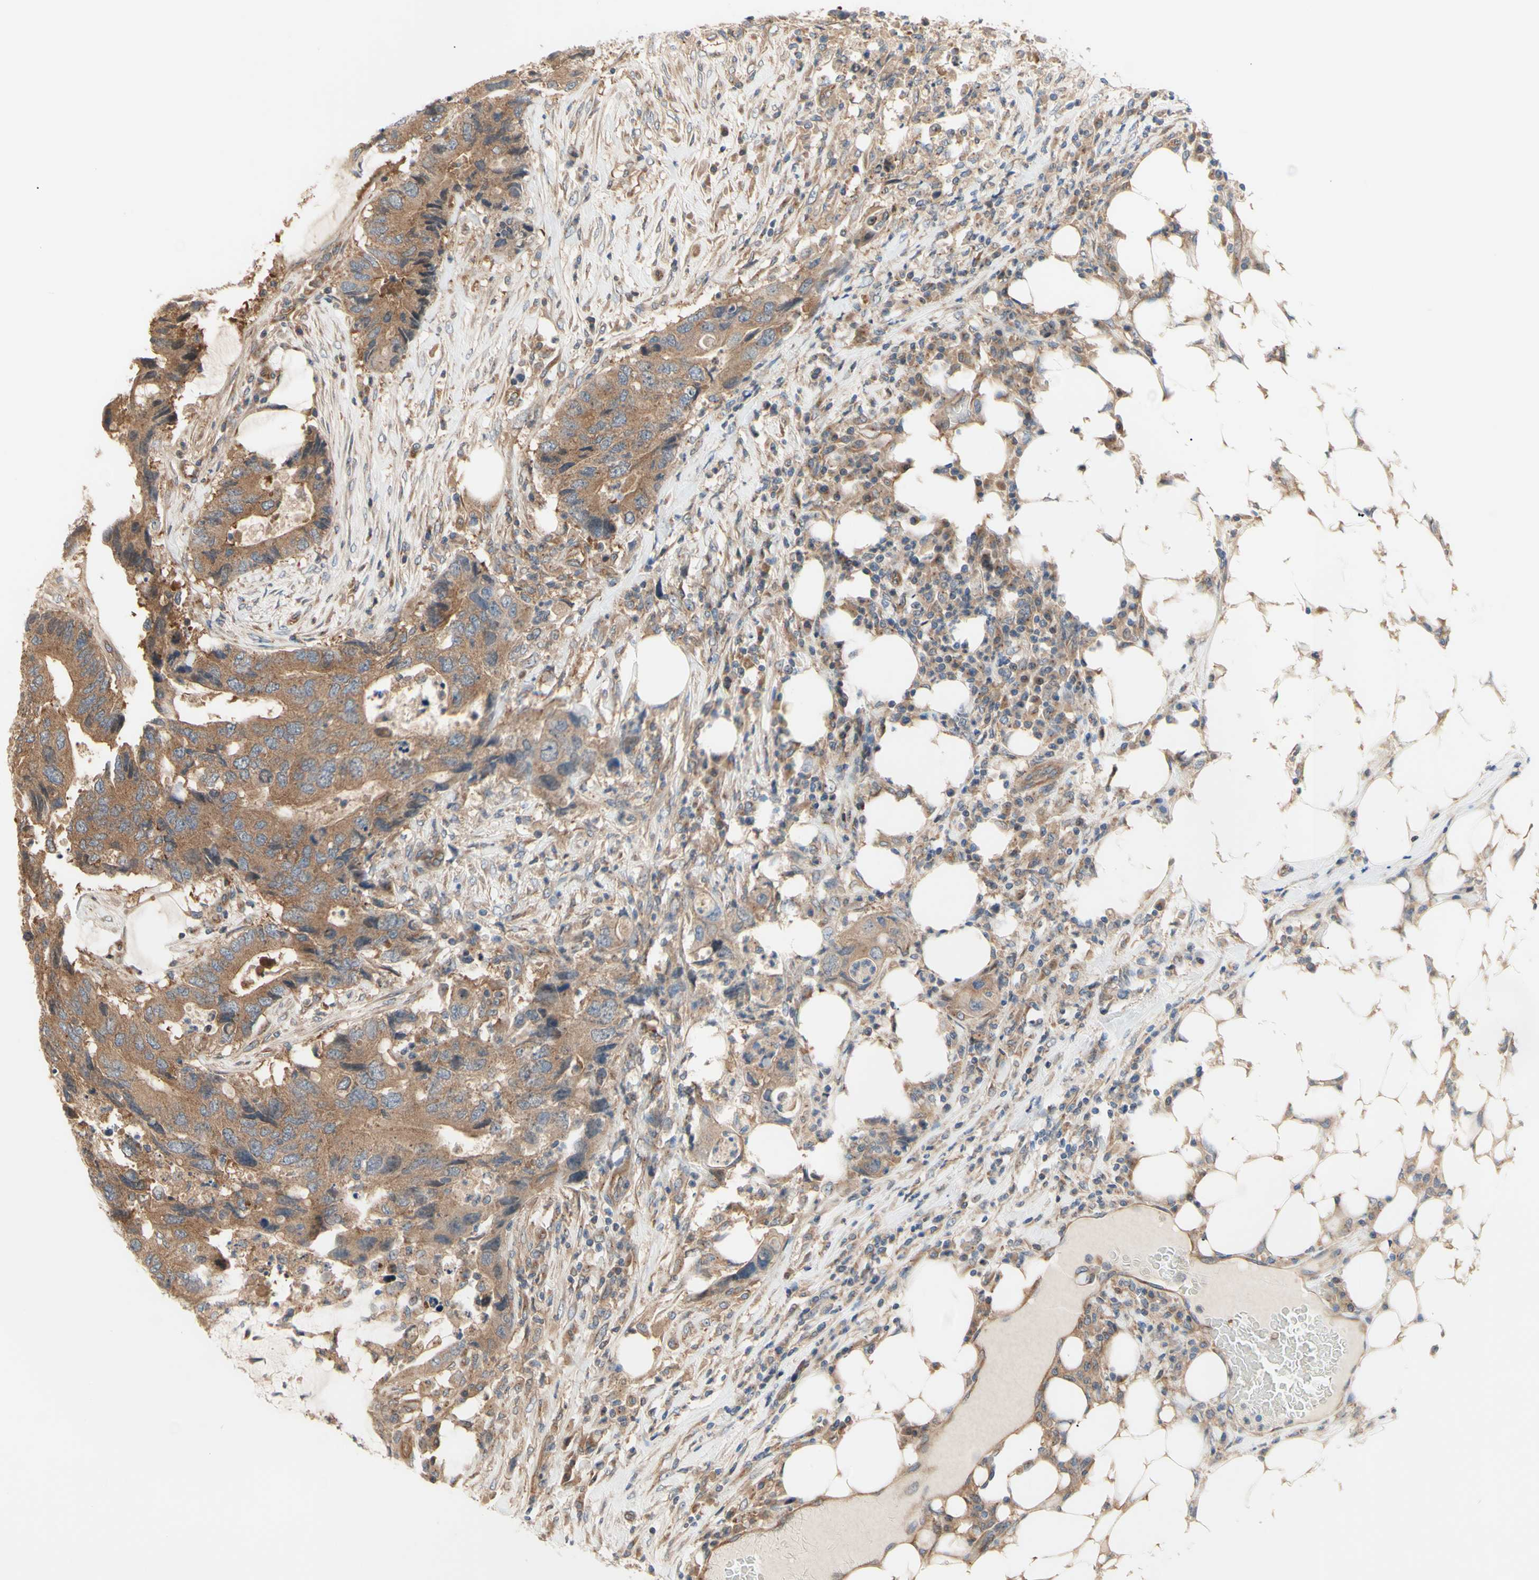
{"staining": {"intensity": "moderate", "quantity": ">75%", "location": "cytoplasmic/membranous"}, "tissue": "colorectal cancer", "cell_type": "Tumor cells", "image_type": "cancer", "snomed": [{"axis": "morphology", "description": "Adenocarcinoma, NOS"}, {"axis": "topography", "description": "Colon"}], "caption": "Colorectal adenocarcinoma stained with a protein marker reveals moderate staining in tumor cells.", "gene": "DYNLRB1", "patient": {"sex": "male", "age": 71}}